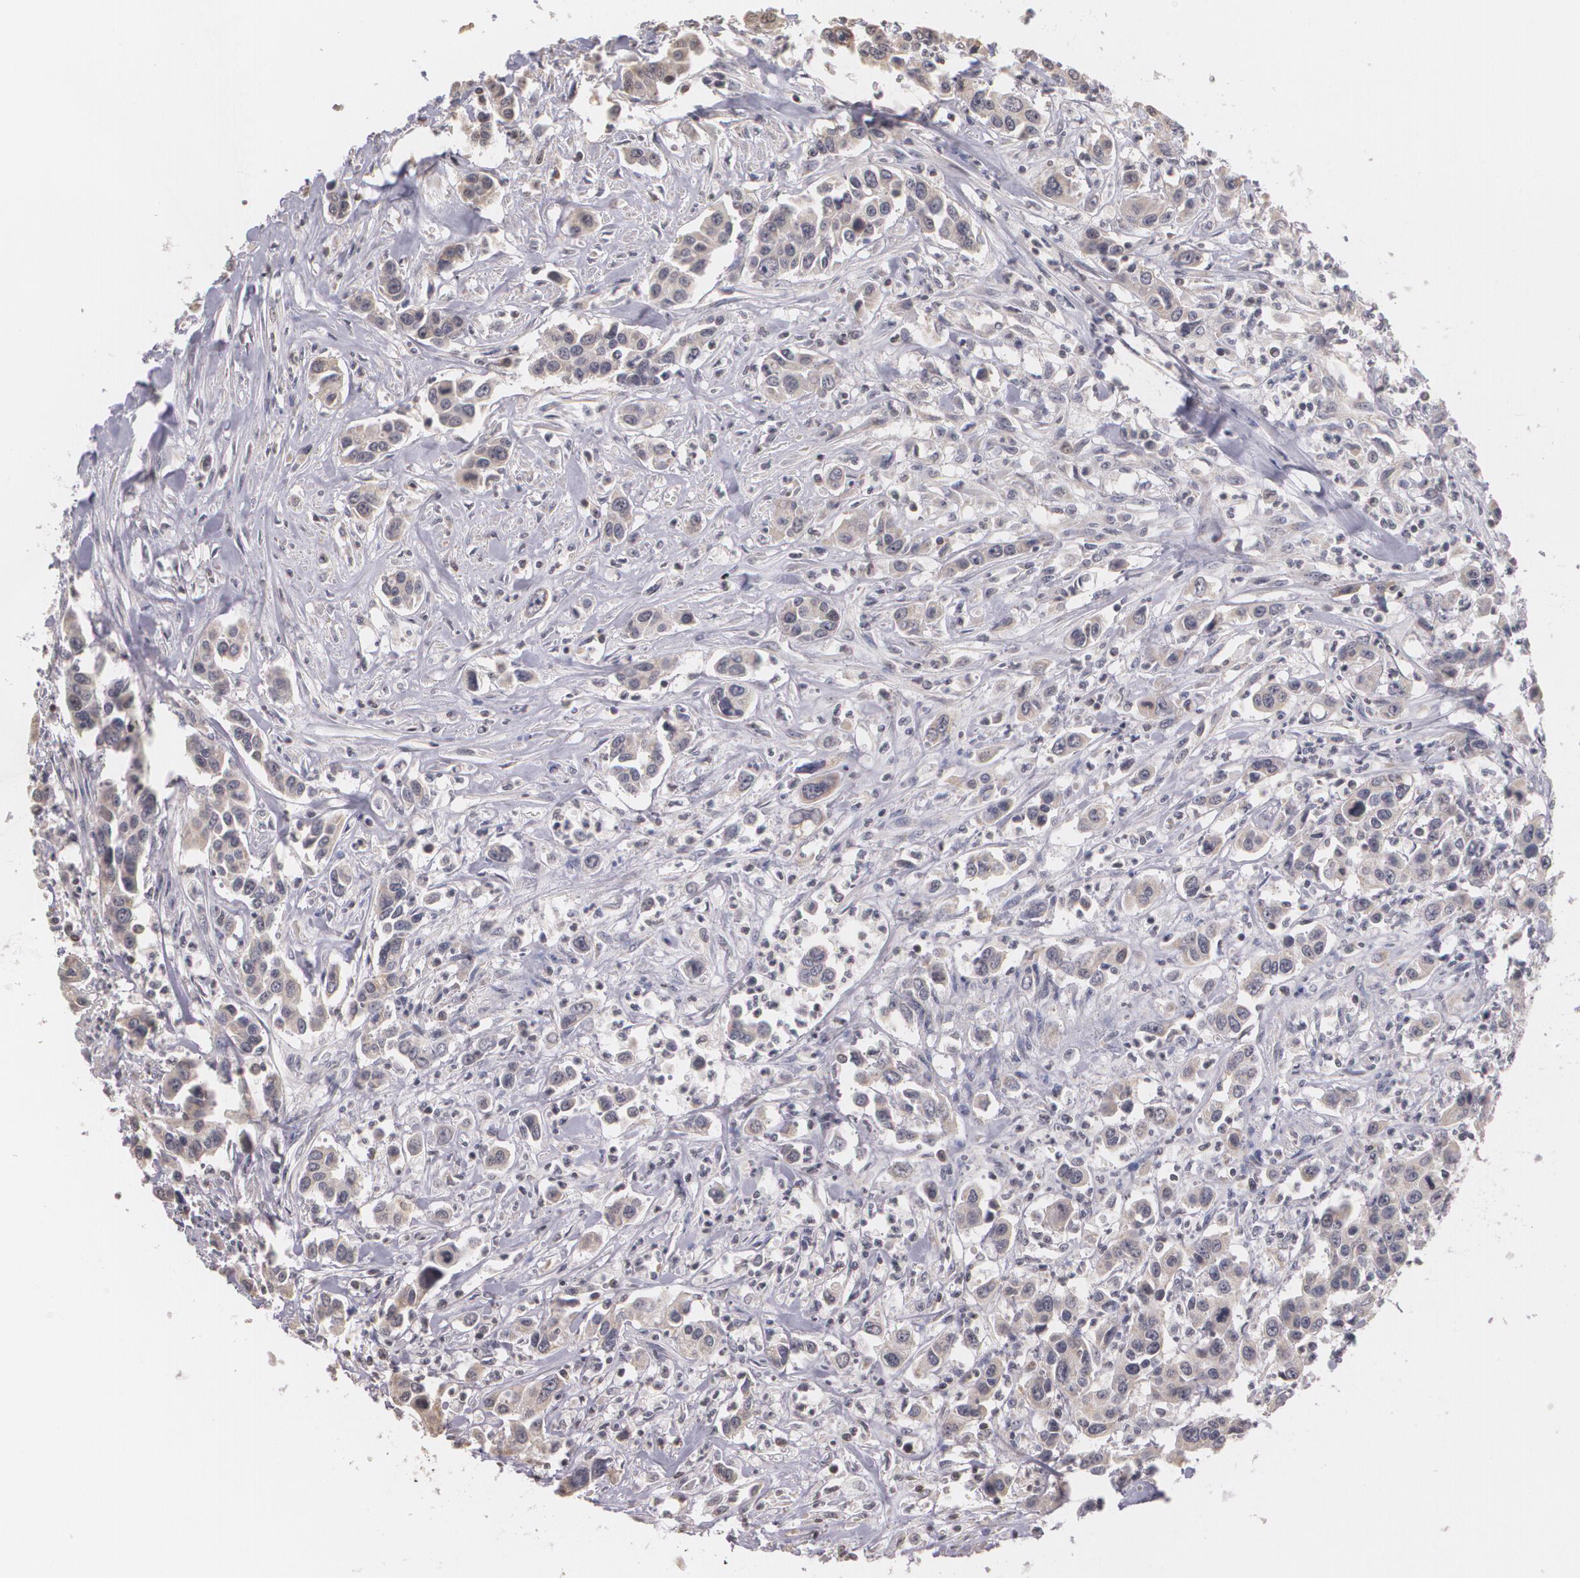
{"staining": {"intensity": "negative", "quantity": "none", "location": "none"}, "tissue": "urothelial cancer", "cell_type": "Tumor cells", "image_type": "cancer", "snomed": [{"axis": "morphology", "description": "Urothelial carcinoma, High grade"}, {"axis": "topography", "description": "Urinary bladder"}], "caption": "High power microscopy micrograph of an immunohistochemistry photomicrograph of urothelial carcinoma (high-grade), revealing no significant positivity in tumor cells.", "gene": "THRB", "patient": {"sex": "male", "age": 86}}